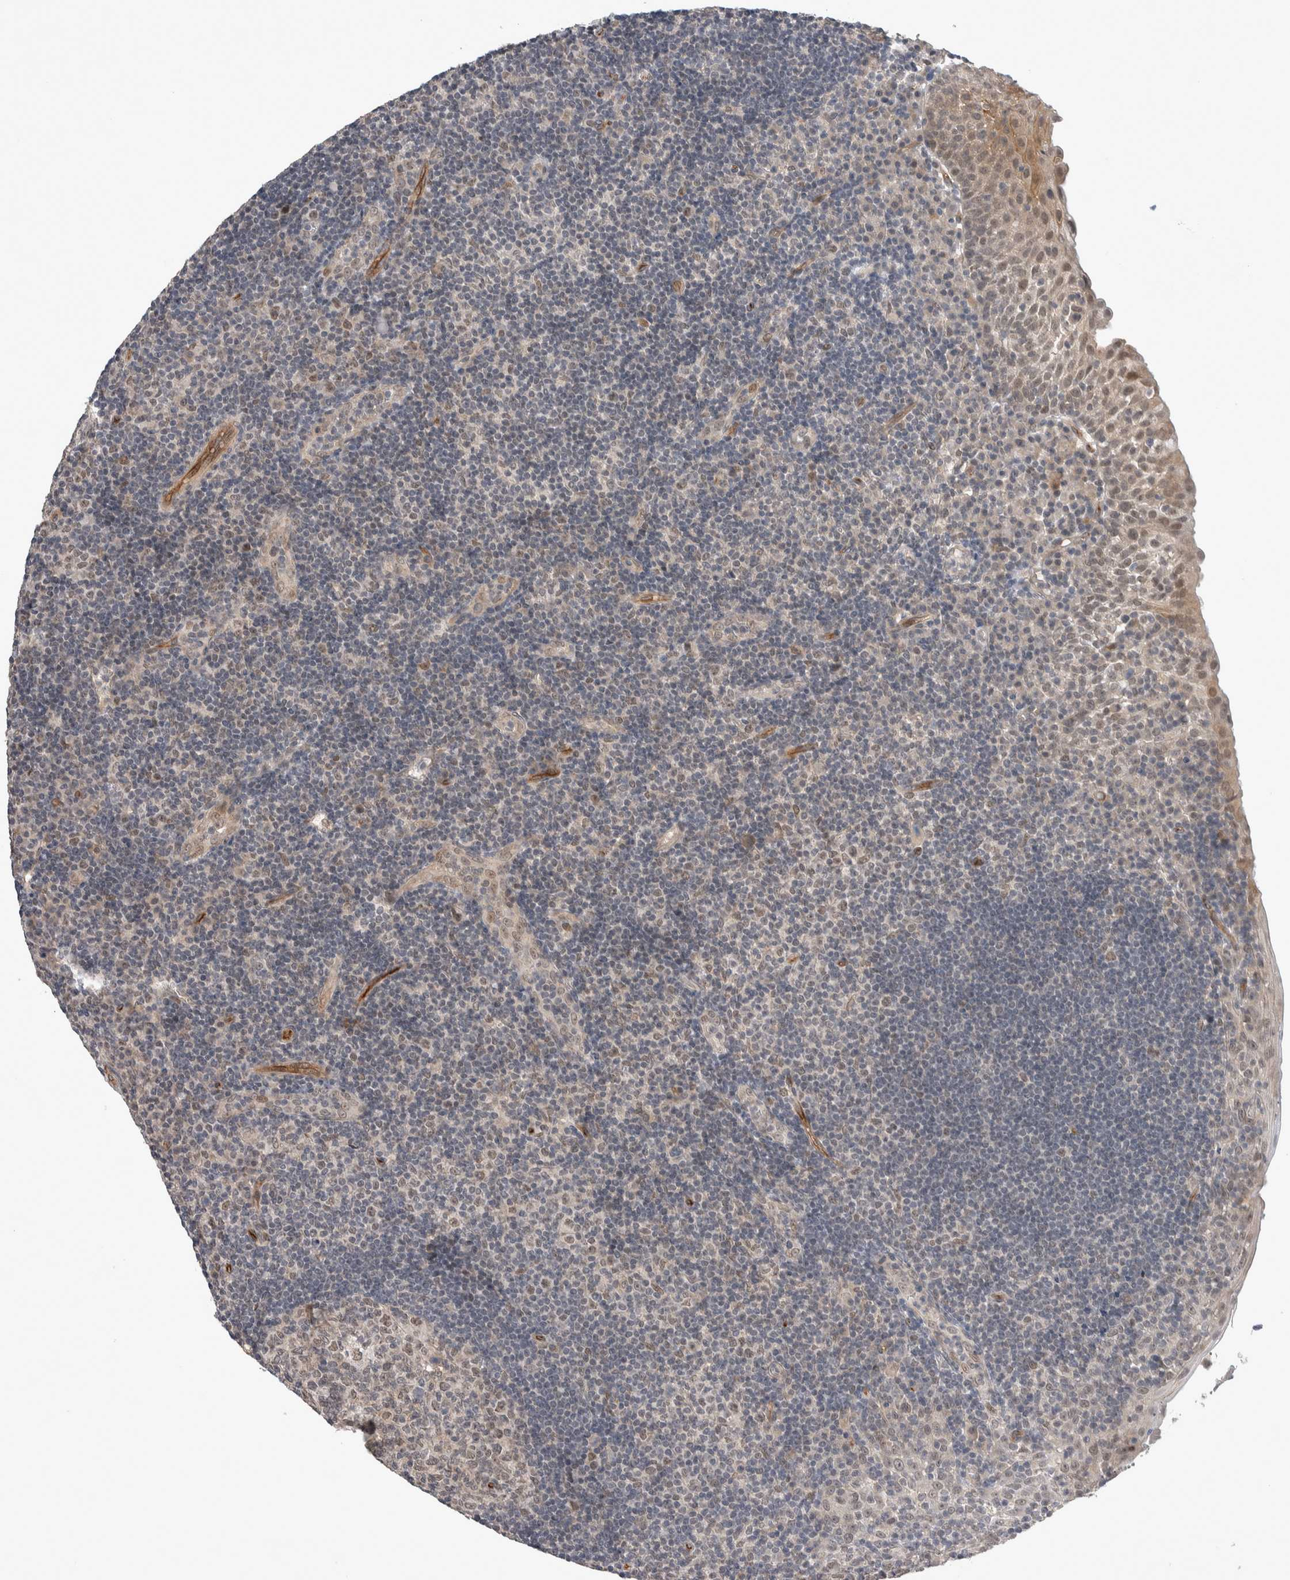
{"staining": {"intensity": "moderate", "quantity": "25%-75%", "location": "nuclear"}, "tissue": "tonsil", "cell_type": "Germinal center cells", "image_type": "normal", "snomed": [{"axis": "morphology", "description": "Normal tissue, NOS"}, {"axis": "topography", "description": "Tonsil"}], "caption": "This micrograph reveals benign tonsil stained with immunohistochemistry (IHC) to label a protein in brown. The nuclear of germinal center cells show moderate positivity for the protein. Nuclei are counter-stained blue.", "gene": "ZNF704", "patient": {"sex": "female", "age": 40}}